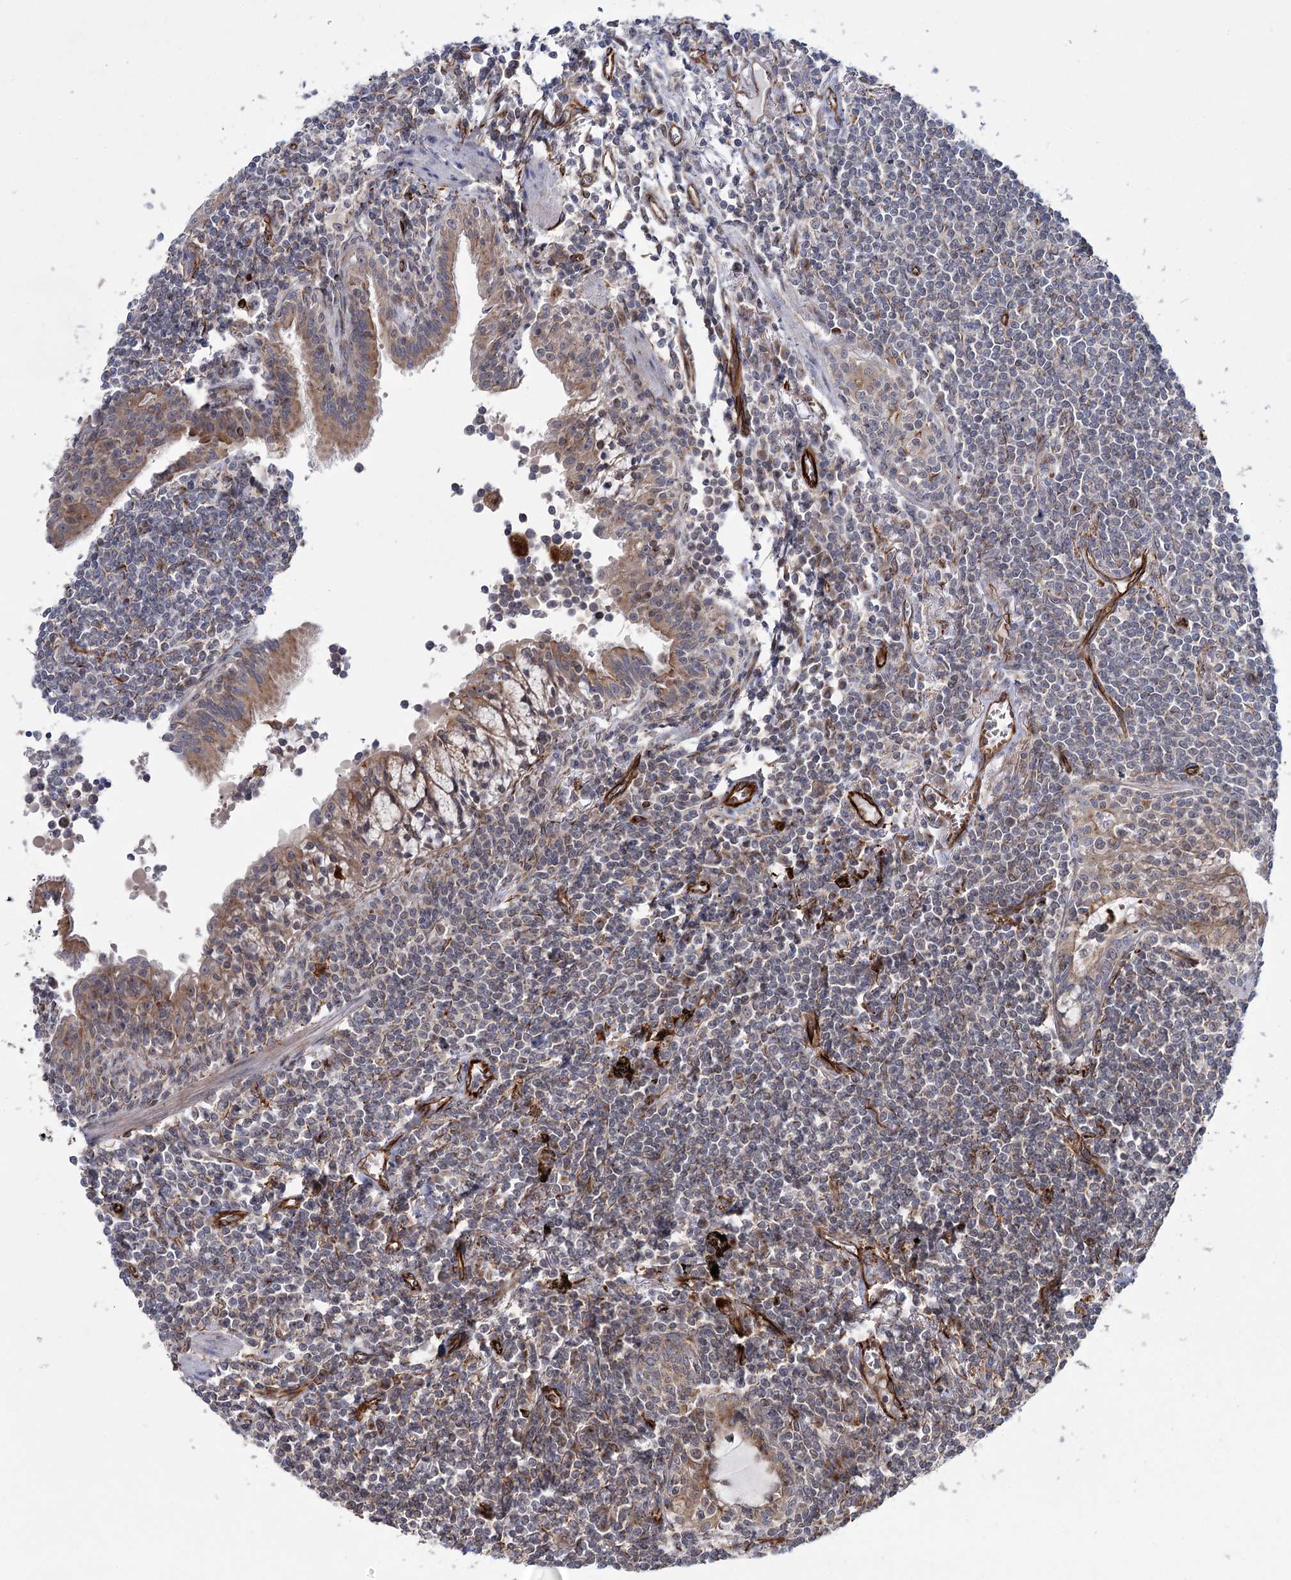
{"staining": {"intensity": "negative", "quantity": "none", "location": "none"}, "tissue": "lymphoma", "cell_type": "Tumor cells", "image_type": "cancer", "snomed": [{"axis": "morphology", "description": "Malignant lymphoma, non-Hodgkin's type, Low grade"}, {"axis": "topography", "description": "Lung"}], "caption": "Tumor cells show no significant protein staining in lymphoma.", "gene": "DPEP2", "patient": {"sex": "female", "age": 71}}